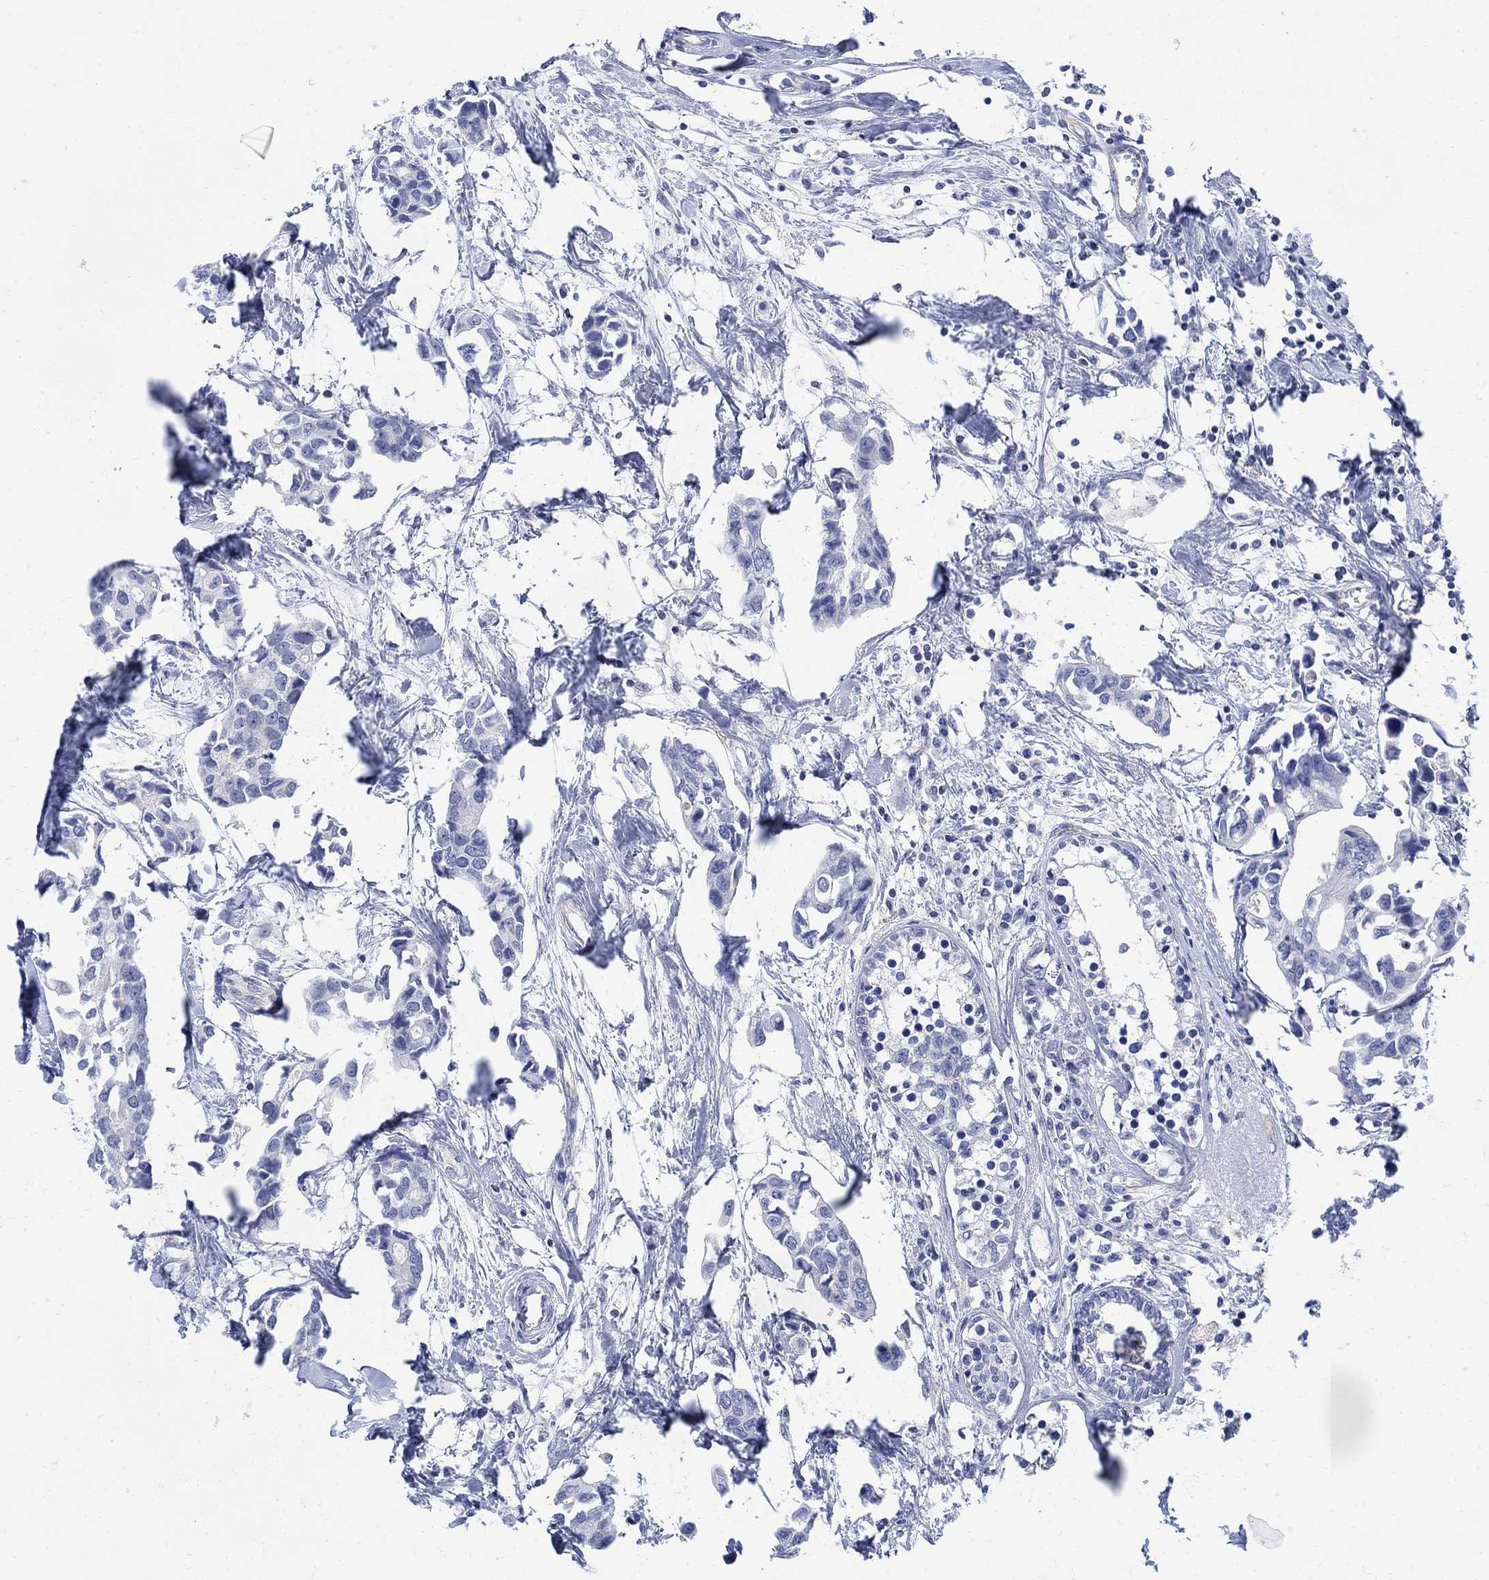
{"staining": {"intensity": "negative", "quantity": "none", "location": "none"}, "tissue": "breast cancer", "cell_type": "Tumor cells", "image_type": "cancer", "snomed": [{"axis": "morphology", "description": "Duct carcinoma"}, {"axis": "topography", "description": "Breast"}], "caption": "Immunohistochemical staining of breast cancer (intraductal carcinoma) displays no significant positivity in tumor cells. Brightfield microscopy of immunohistochemistry (IHC) stained with DAB (3,3'-diaminobenzidine) (brown) and hematoxylin (blue), captured at high magnification.", "gene": "PHF21B", "patient": {"sex": "female", "age": 83}}